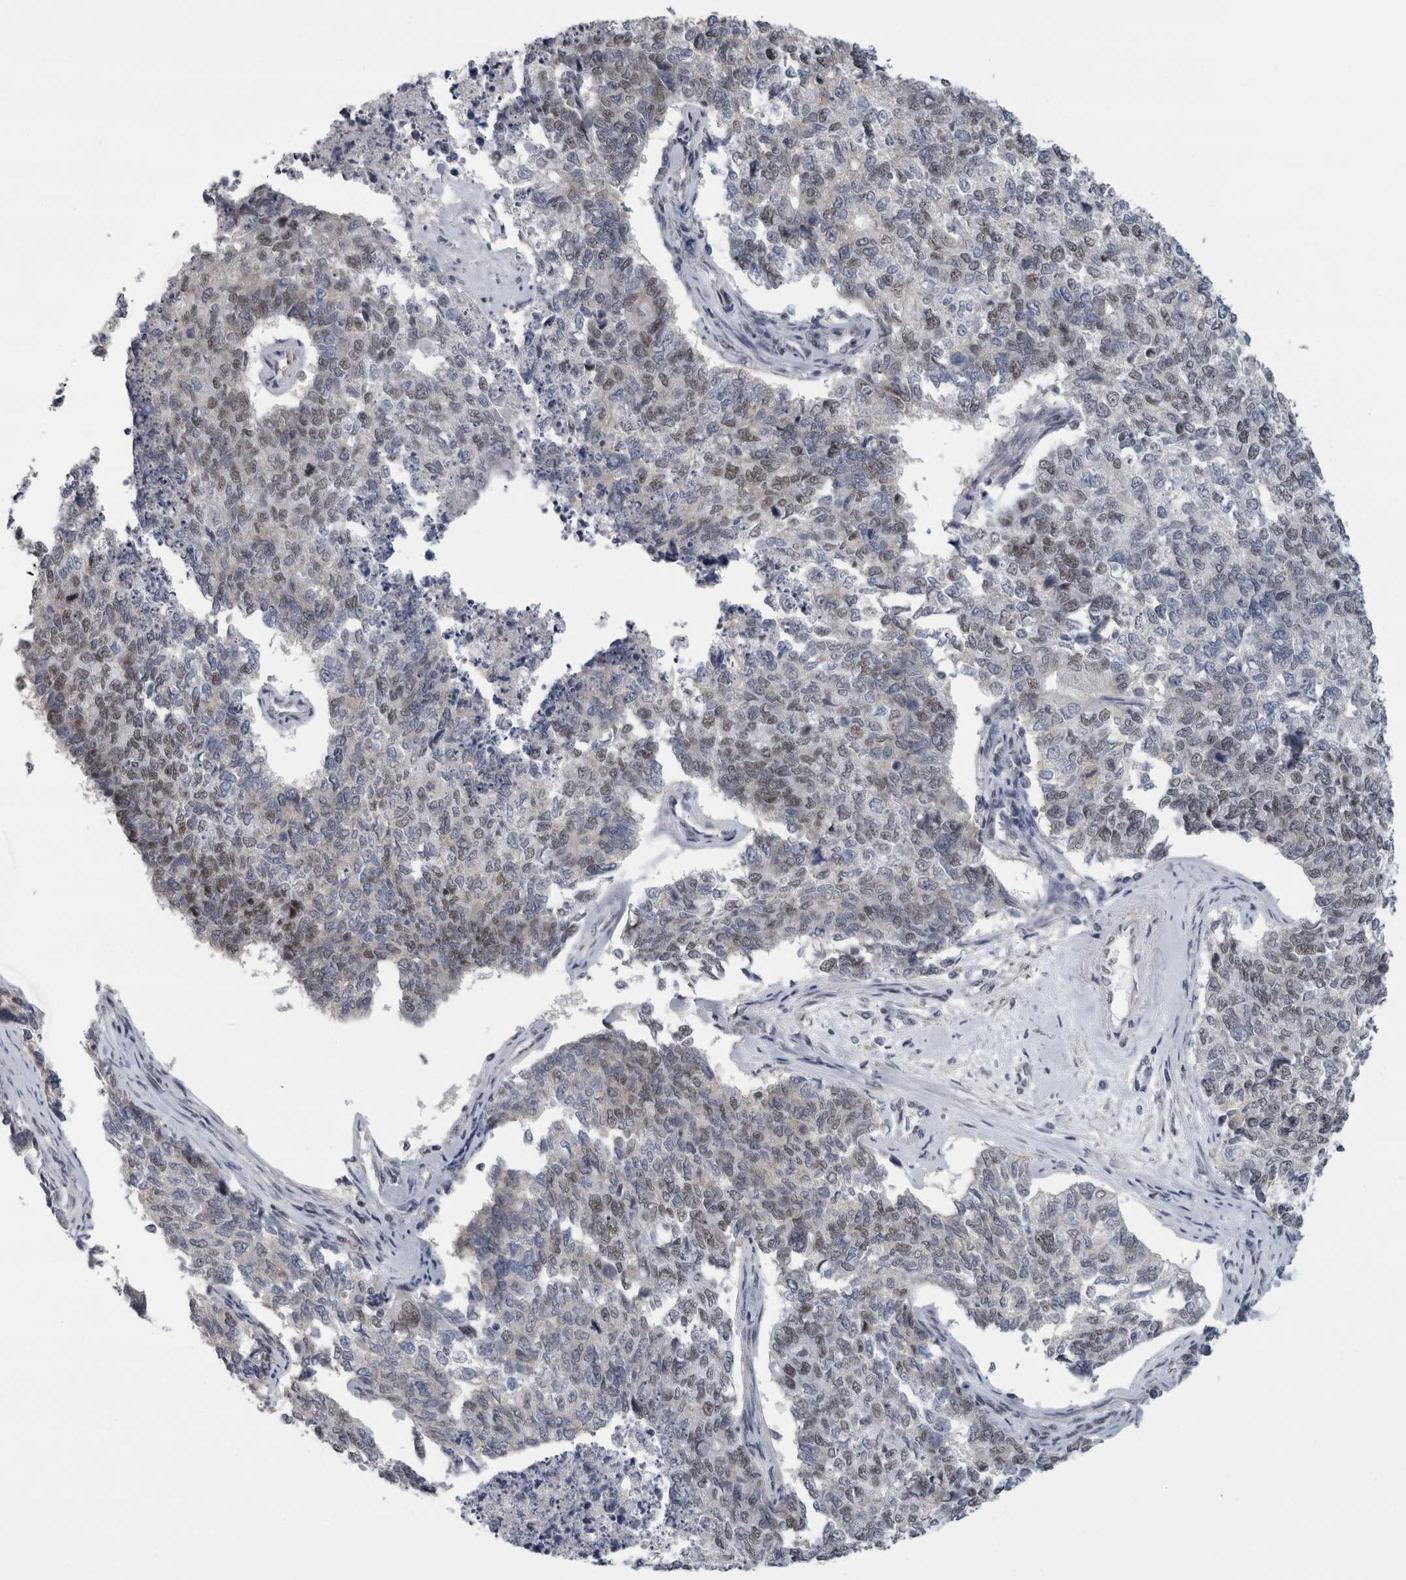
{"staining": {"intensity": "weak", "quantity": "<25%", "location": "nuclear"}, "tissue": "cervical cancer", "cell_type": "Tumor cells", "image_type": "cancer", "snomed": [{"axis": "morphology", "description": "Squamous cell carcinoma, NOS"}, {"axis": "topography", "description": "Cervix"}], "caption": "This photomicrograph is of cervical cancer (squamous cell carcinoma) stained with immunohistochemistry (IHC) to label a protein in brown with the nuclei are counter-stained blue. There is no staining in tumor cells. The staining was performed using DAB to visualize the protein expression in brown, while the nuclei were stained in blue with hematoxylin (Magnification: 20x).", "gene": "ARID4B", "patient": {"sex": "female", "age": 63}}